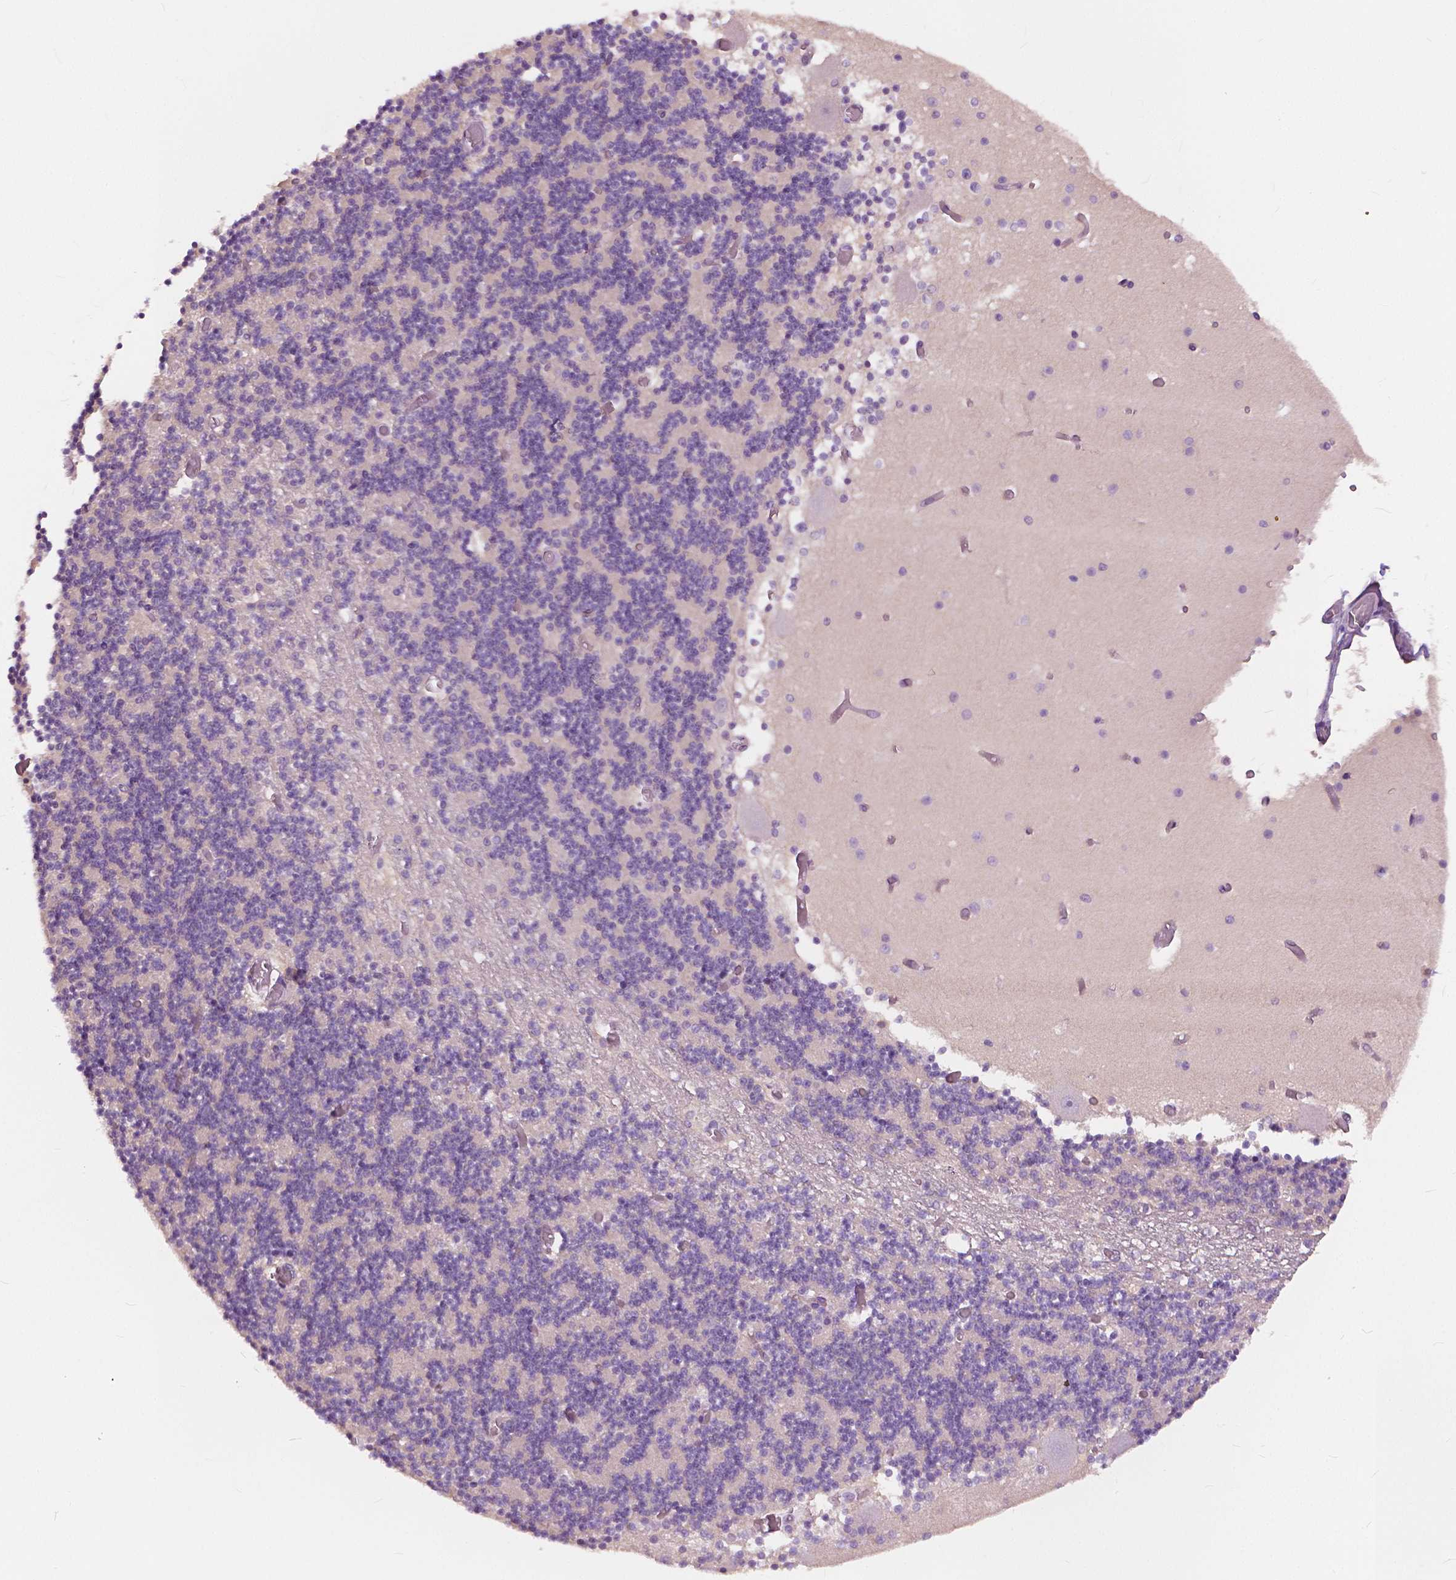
{"staining": {"intensity": "negative", "quantity": "none", "location": "none"}, "tissue": "cerebellum", "cell_type": "Cells in granular layer", "image_type": "normal", "snomed": [{"axis": "morphology", "description": "Normal tissue, NOS"}, {"axis": "topography", "description": "Cerebellum"}], "caption": "Photomicrograph shows no protein staining in cells in granular layer of unremarkable cerebellum.", "gene": "TKFC", "patient": {"sex": "female", "age": 28}}